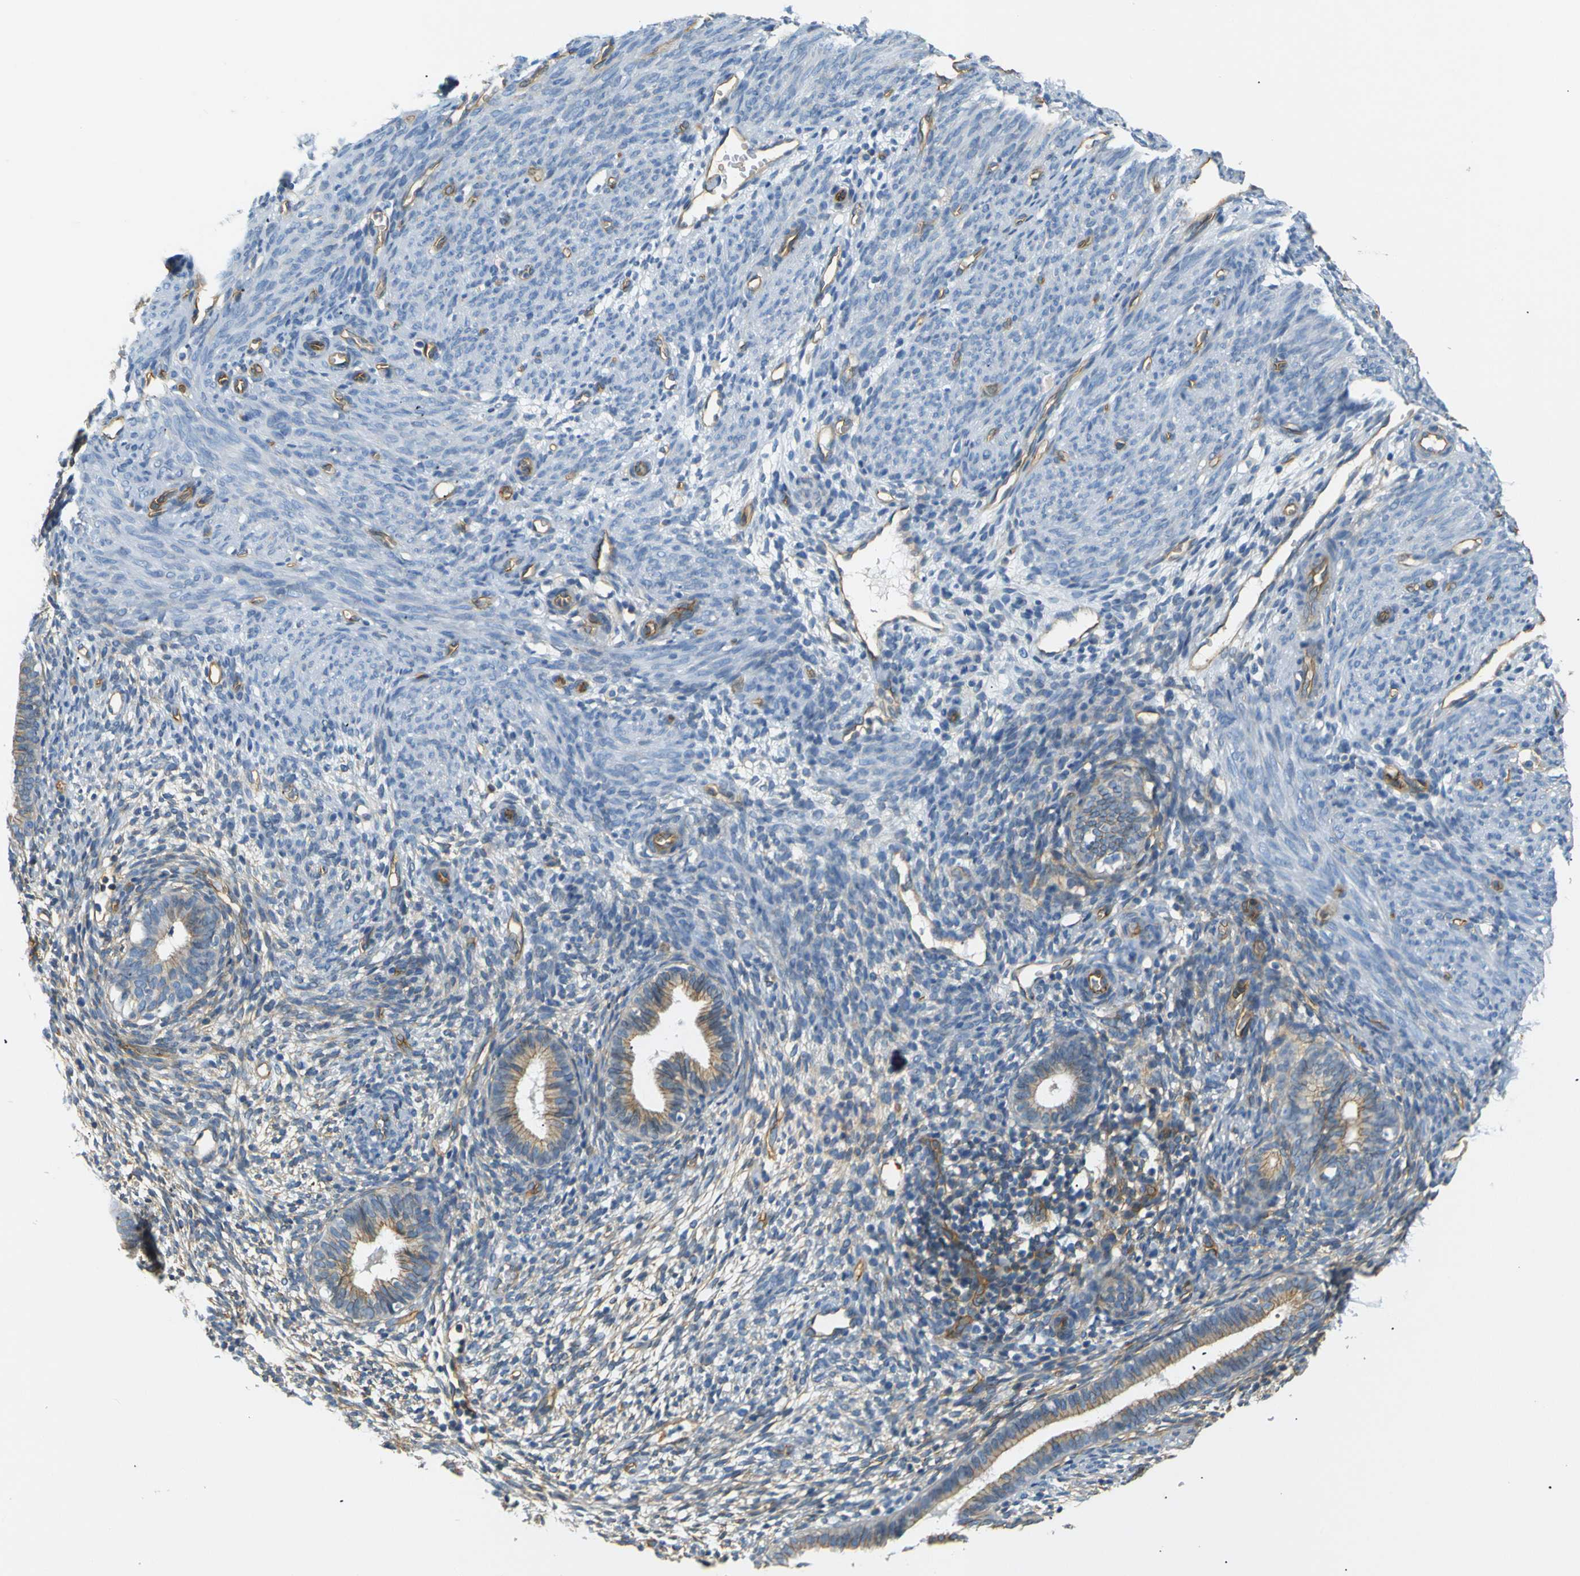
{"staining": {"intensity": "weak", "quantity": "<25%", "location": "cytoplasmic/membranous"}, "tissue": "endometrium", "cell_type": "Cells in endometrial stroma", "image_type": "normal", "snomed": [{"axis": "morphology", "description": "Normal tissue, NOS"}, {"axis": "morphology", "description": "Adenocarcinoma, NOS"}, {"axis": "topography", "description": "Endometrium"}, {"axis": "topography", "description": "Ovary"}], "caption": "This photomicrograph is of normal endometrium stained with immunohistochemistry (IHC) to label a protein in brown with the nuclei are counter-stained blue. There is no positivity in cells in endometrial stroma.", "gene": "SPTBN1", "patient": {"sex": "female", "age": 68}}